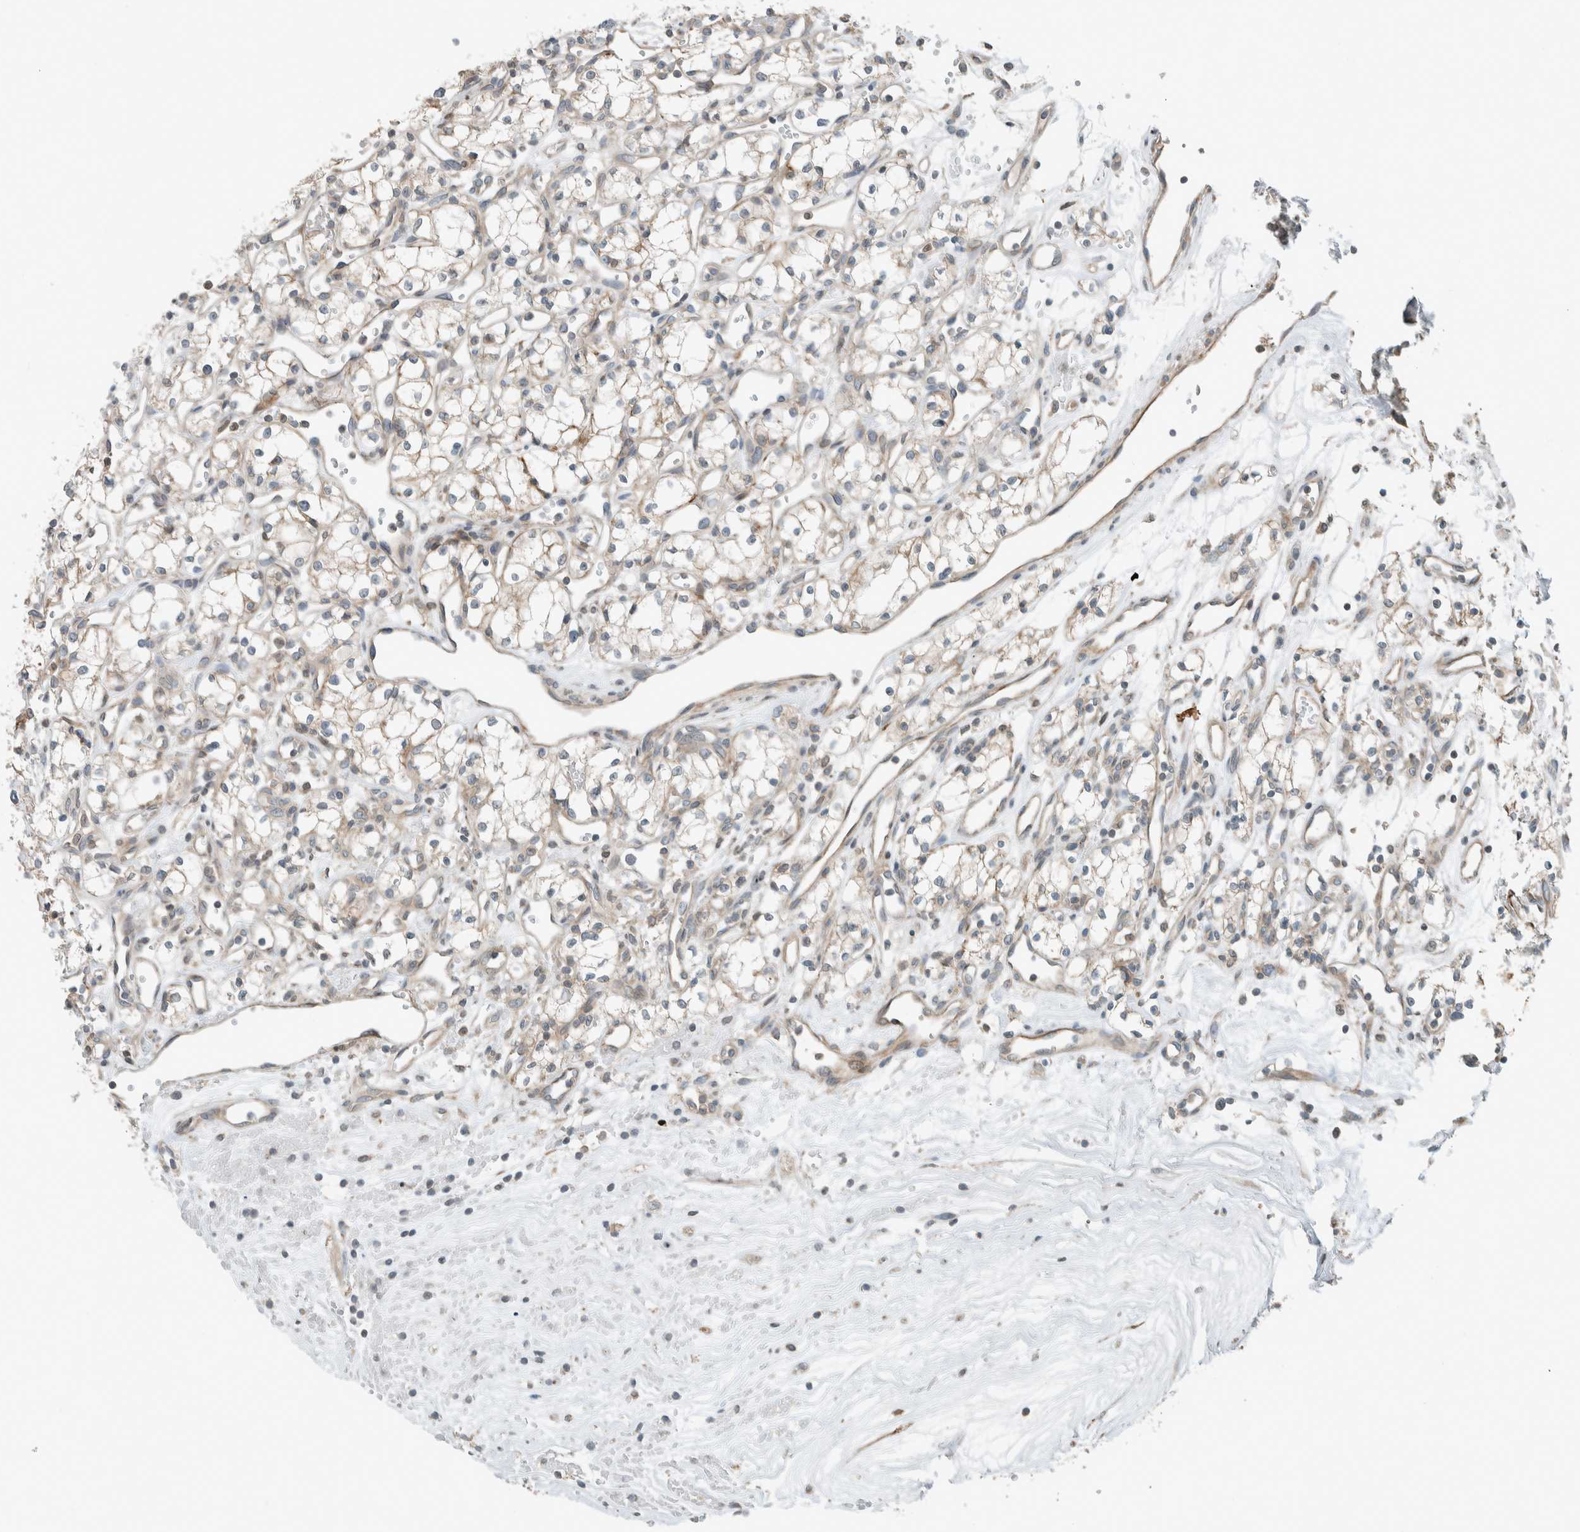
{"staining": {"intensity": "weak", "quantity": "25%-75%", "location": "cytoplasmic/membranous"}, "tissue": "renal cancer", "cell_type": "Tumor cells", "image_type": "cancer", "snomed": [{"axis": "morphology", "description": "Adenocarcinoma, NOS"}, {"axis": "topography", "description": "Kidney"}], "caption": "Immunohistochemical staining of human renal cancer (adenocarcinoma) displays weak cytoplasmic/membranous protein staining in about 25%-75% of tumor cells. (Stains: DAB (3,3'-diaminobenzidine) in brown, nuclei in blue, Microscopy: brightfield microscopy at high magnification).", "gene": "SEL1L", "patient": {"sex": "male", "age": 59}}